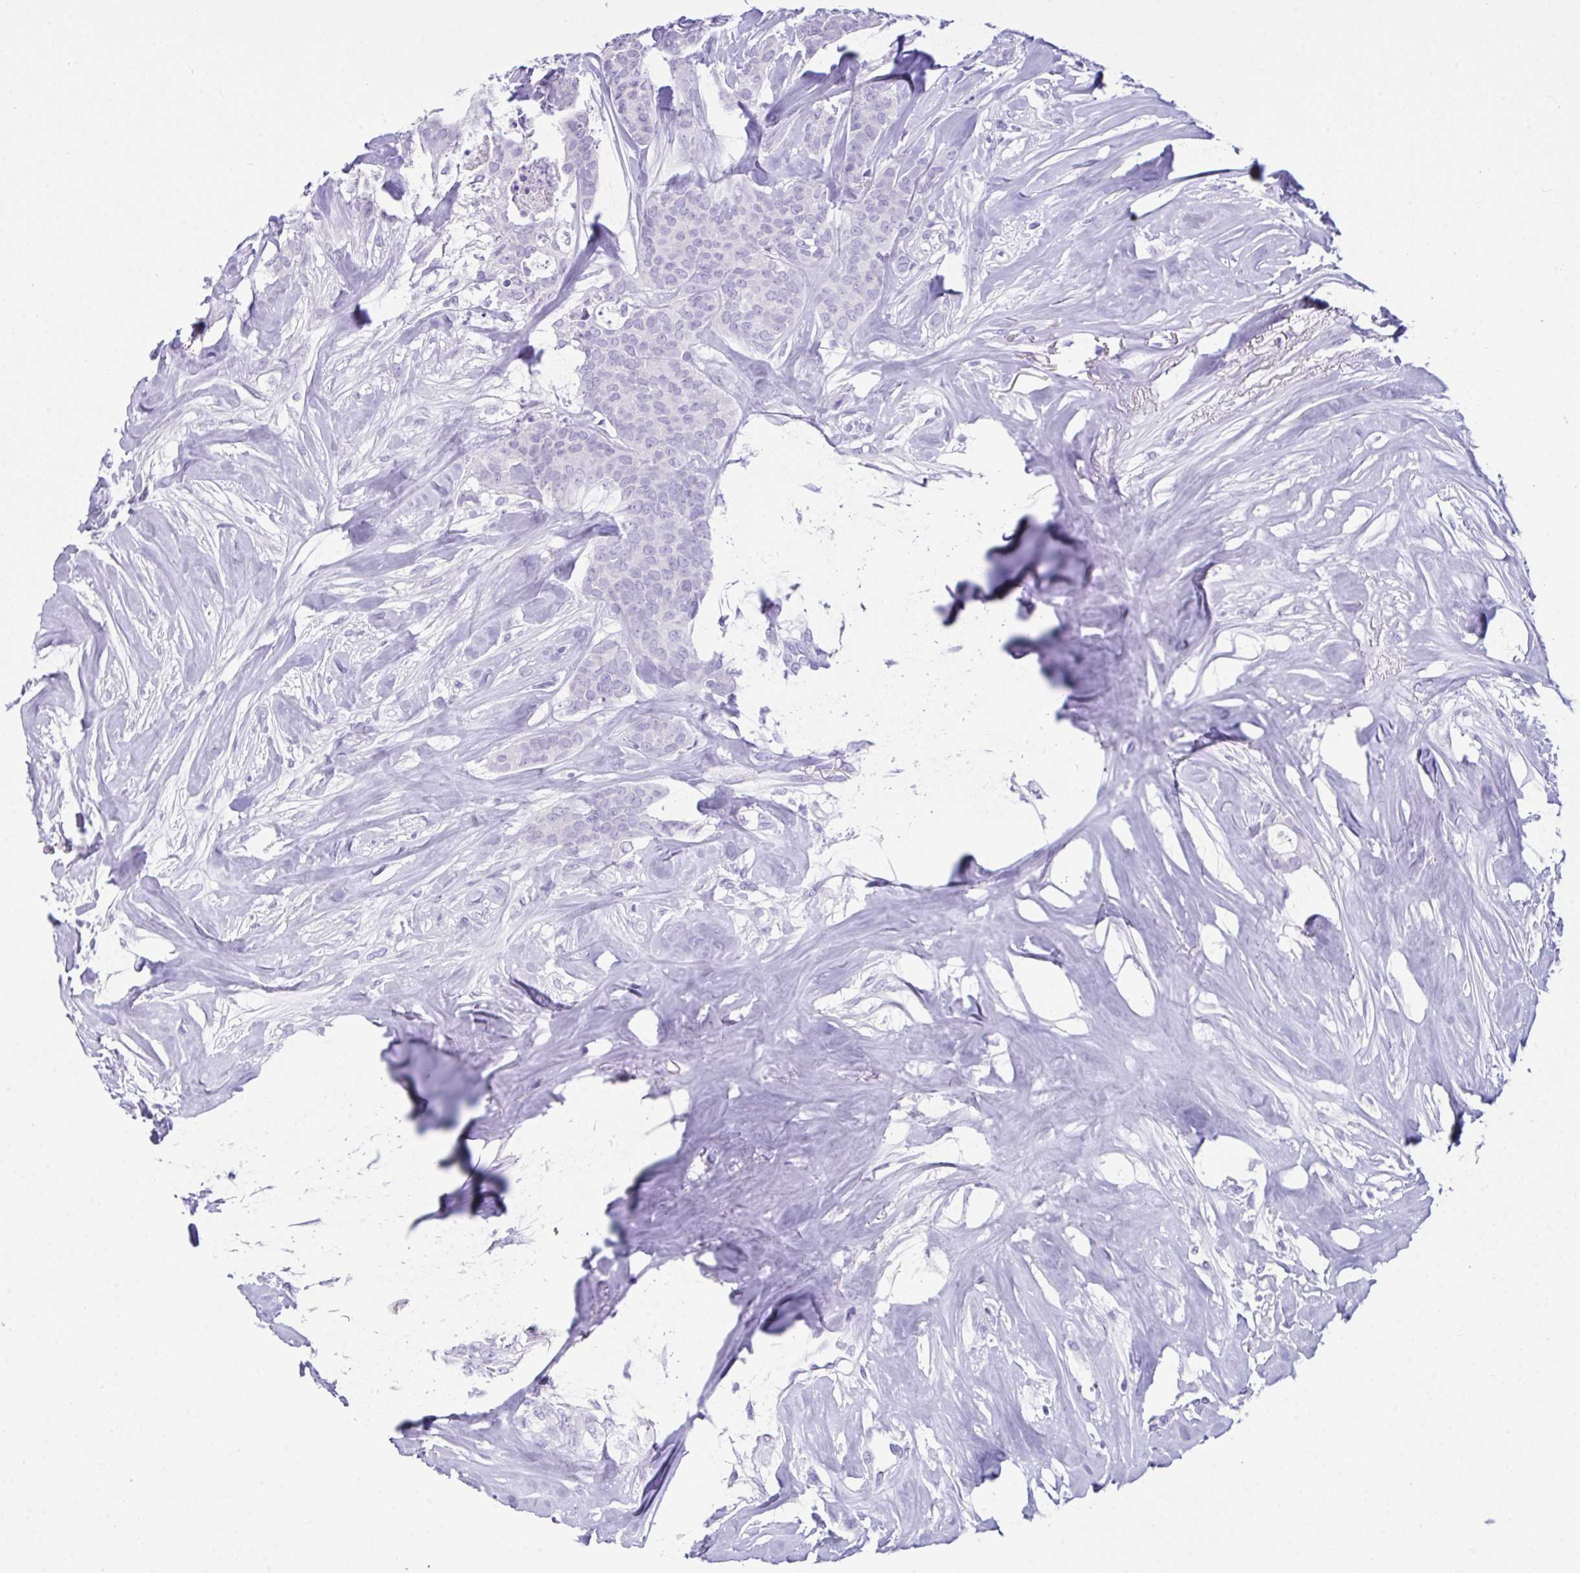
{"staining": {"intensity": "negative", "quantity": "none", "location": "none"}, "tissue": "breast cancer", "cell_type": "Tumor cells", "image_type": "cancer", "snomed": [{"axis": "morphology", "description": "Duct carcinoma"}, {"axis": "topography", "description": "Breast"}], "caption": "This is a photomicrograph of immunohistochemistry (IHC) staining of breast intraductal carcinoma, which shows no positivity in tumor cells.", "gene": "LGALS4", "patient": {"sex": "female", "age": 84}}